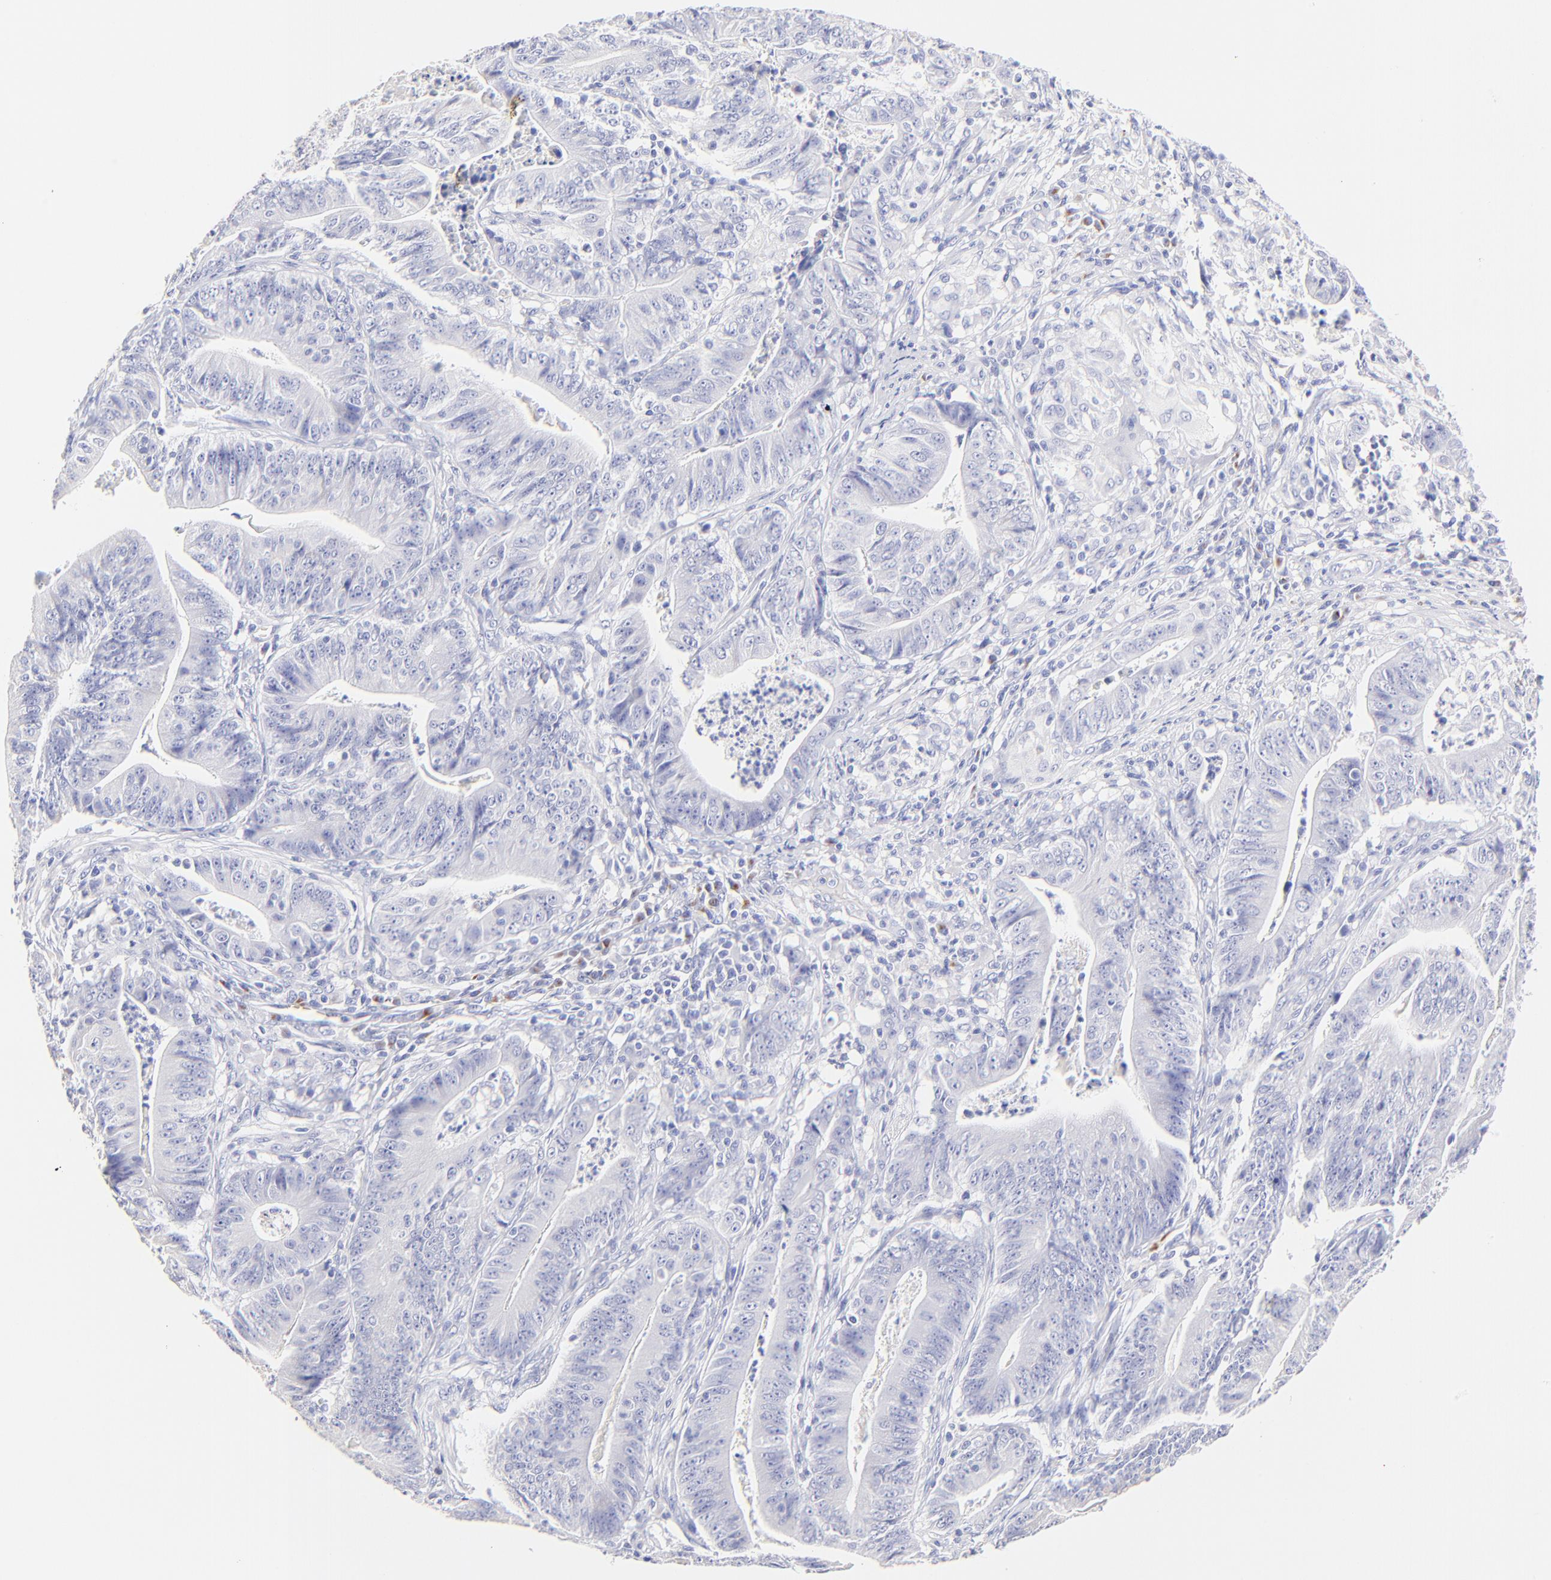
{"staining": {"intensity": "negative", "quantity": "none", "location": "none"}, "tissue": "stomach cancer", "cell_type": "Tumor cells", "image_type": "cancer", "snomed": [{"axis": "morphology", "description": "Adenocarcinoma, NOS"}, {"axis": "topography", "description": "Stomach, lower"}], "caption": "This is an immunohistochemistry (IHC) photomicrograph of human stomach cancer. There is no staining in tumor cells.", "gene": "ASB9", "patient": {"sex": "female", "age": 86}}